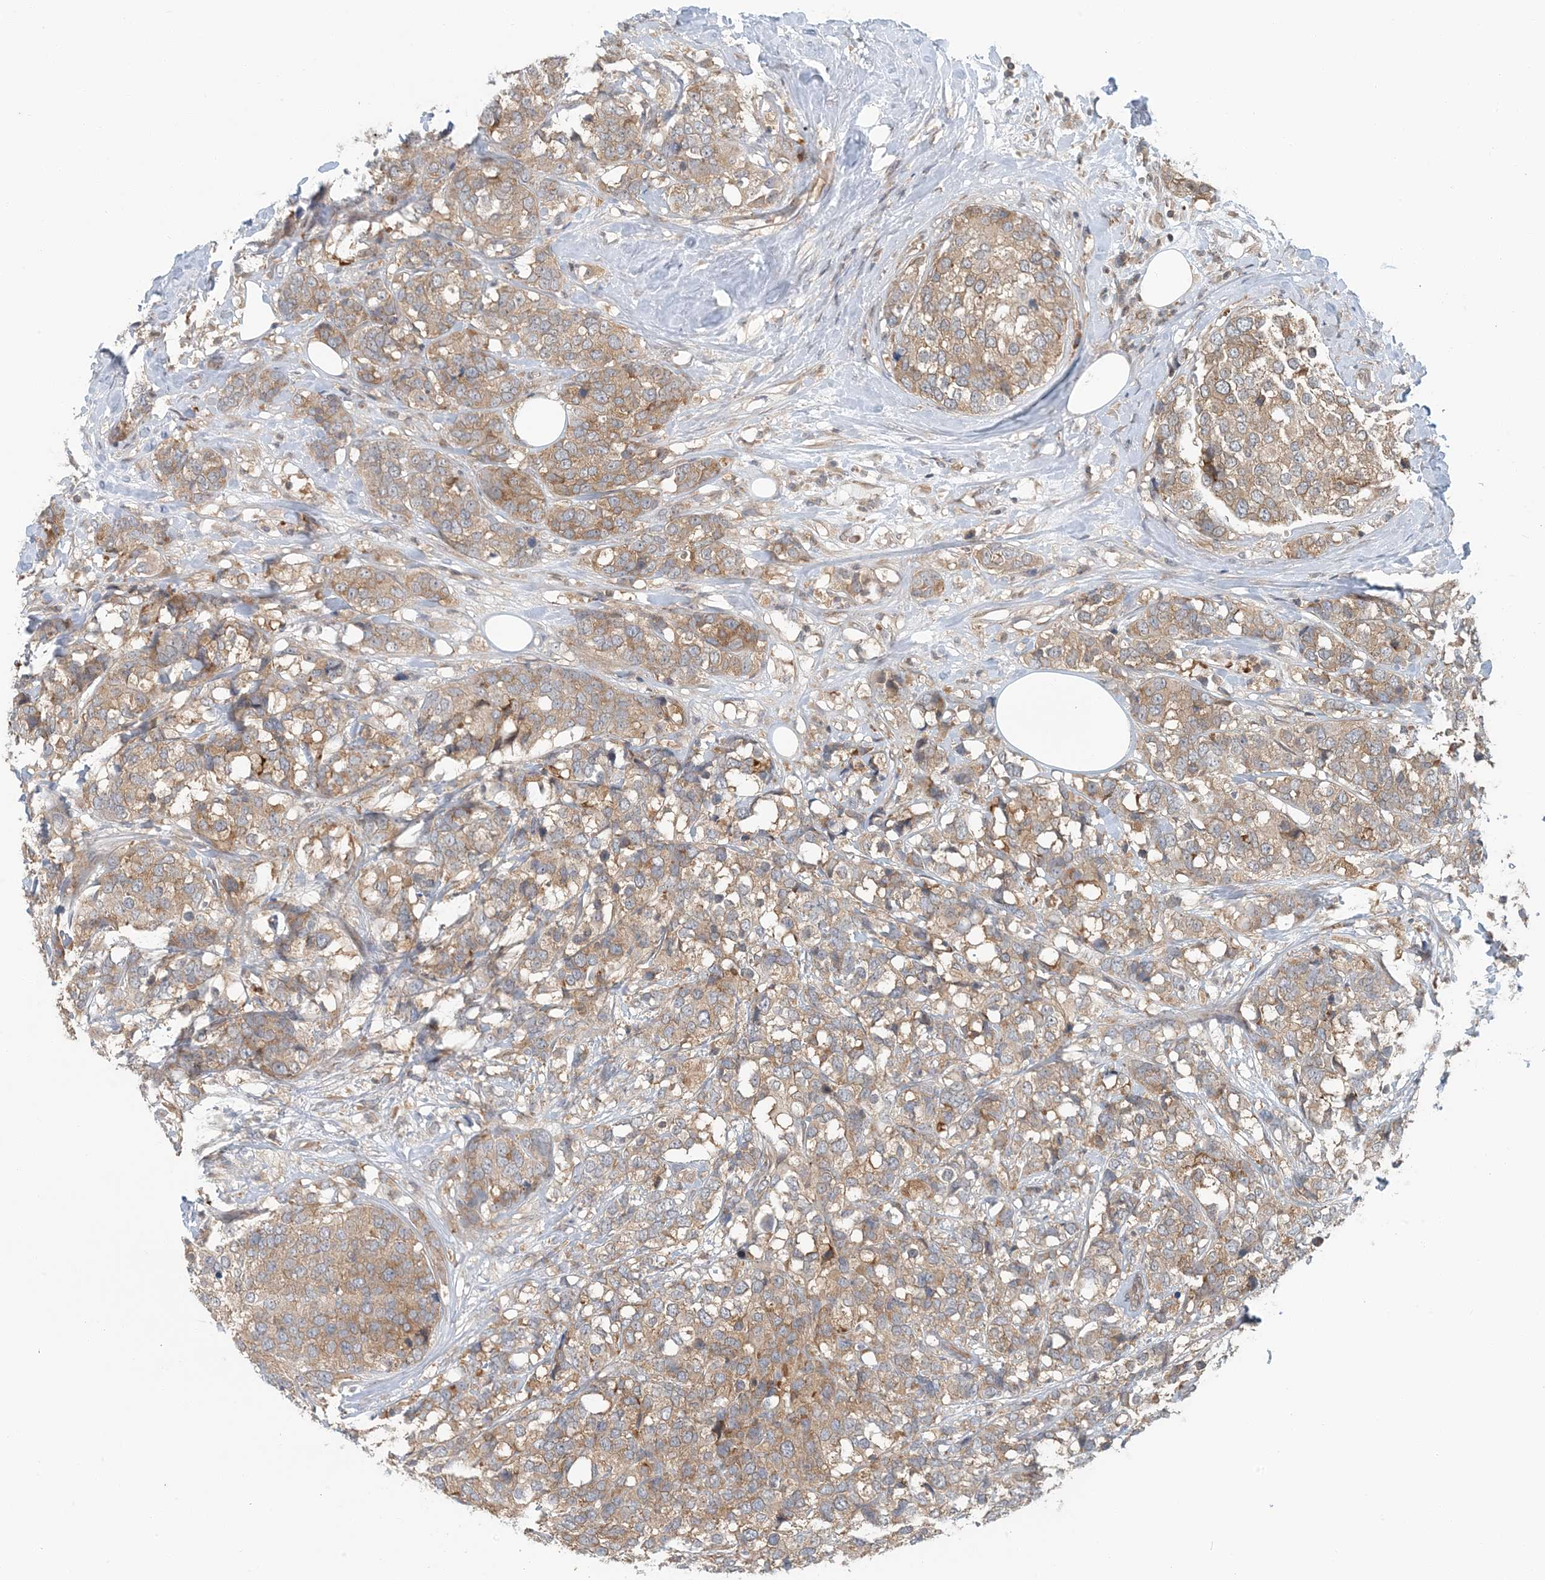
{"staining": {"intensity": "weak", "quantity": ">75%", "location": "cytoplasmic/membranous"}, "tissue": "breast cancer", "cell_type": "Tumor cells", "image_type": "cancer", "snomed": [{"axis": "morphology", "description": "Lobular carcinoma"}, {"axis": "topography", "description": "Breast"}], "caption": "Immunohistochemical staining of human lobular carcinoma (breast) exhibits low levels of weak cytoplasmic/membranous protein staining in about >75% of tumor cells. The staining is performed using DAB (3,3'-diaminobenzidine) brown chromogen to label protein expression. The nuclei are counter-stained blue using hematoxylin.", "gene": "ATP13A2", "patient": {"sex": "female", "age": 59}}